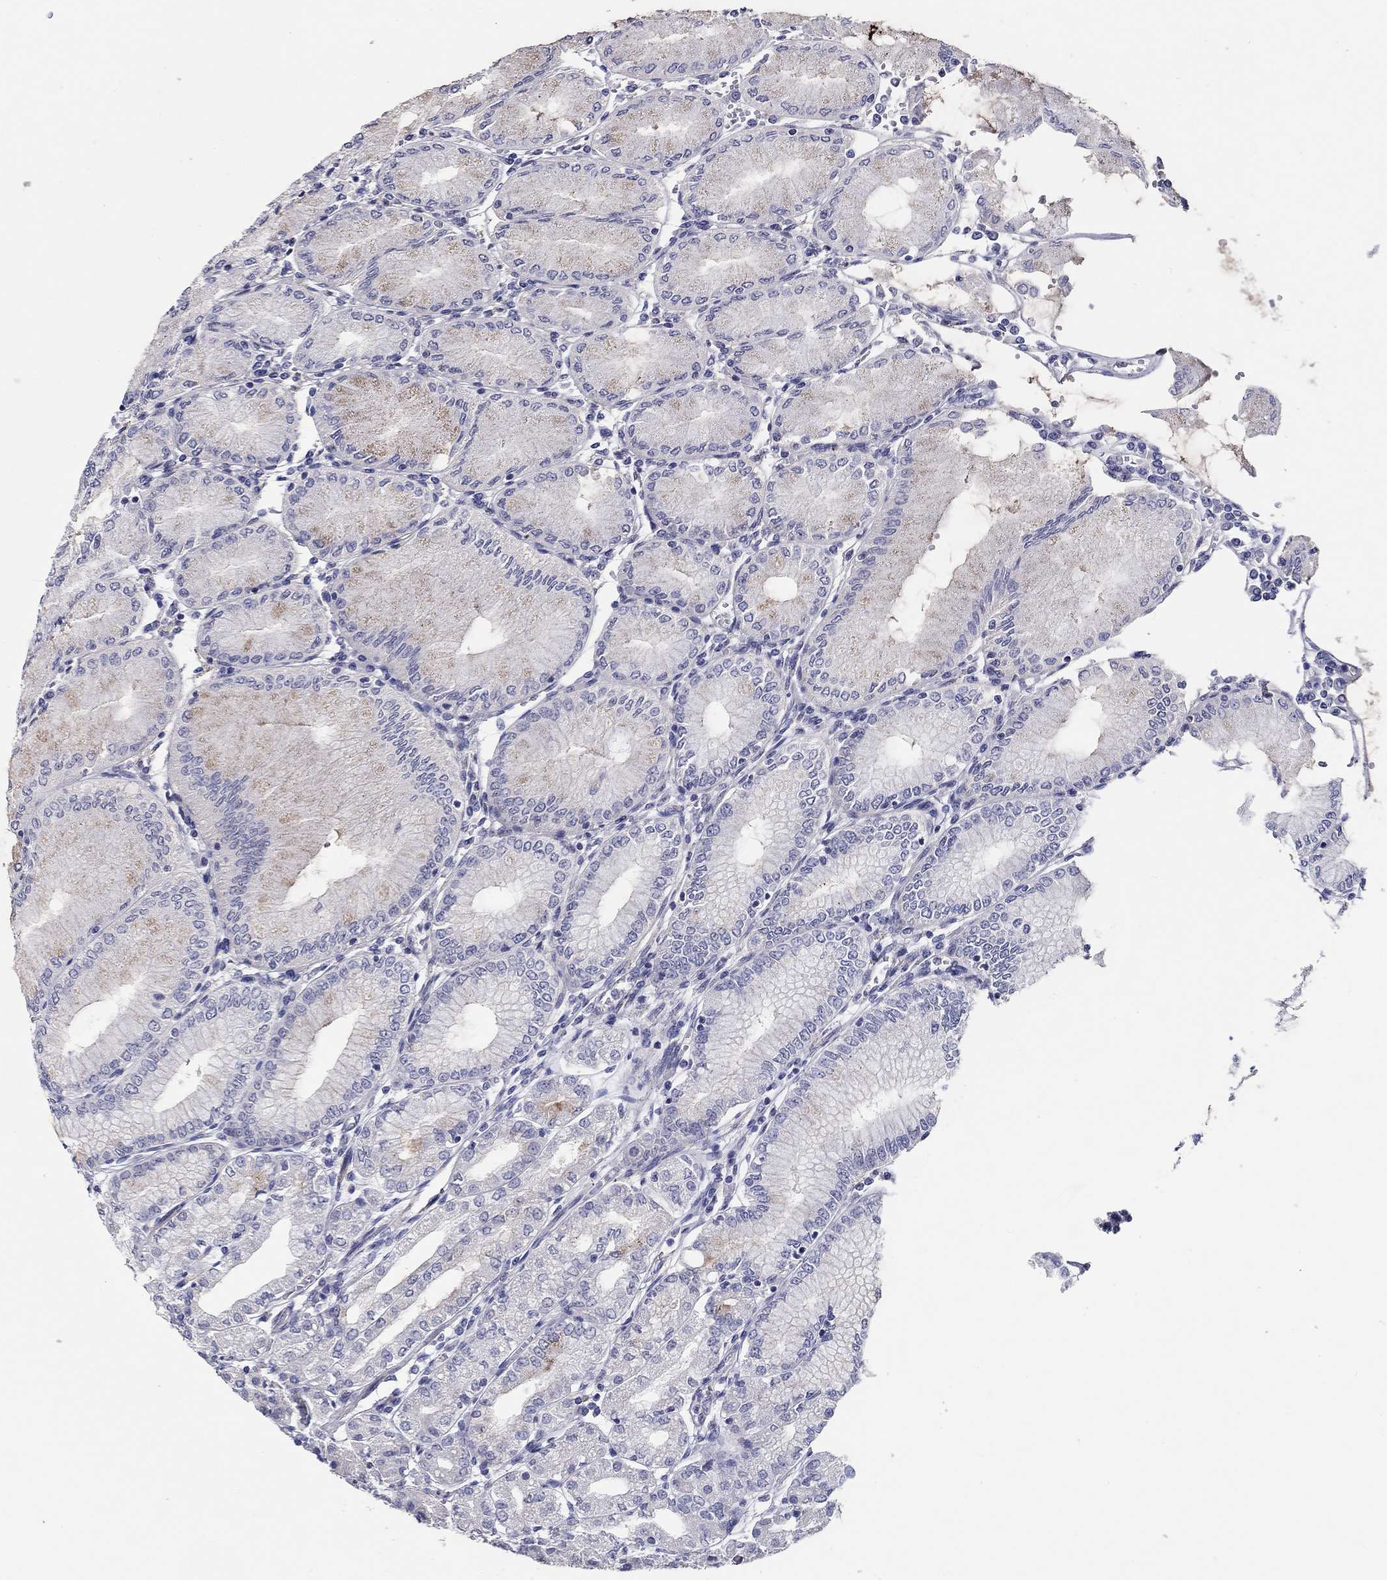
{"staining": {"intensity": "negative", "quantity": "none", "location": "none"}, "tissue": "stomach", "cell_type": "Glandular cells", "image_type": "normal", "snomed": [{"axis": "morphology", "description": "Normal tissue, NOS"}, {"axis": "topography", "description": "Skeletal muscle"}, {"axis": "topography", "description": "Stomach"}], "caption": "High power microscopy photomicrograph of an IHC photomicrograph of benign stomach, revealing no significant expression in glandular cells.", "gene": "CRYGD", "patient": {"sex": "female", "age": 57}}